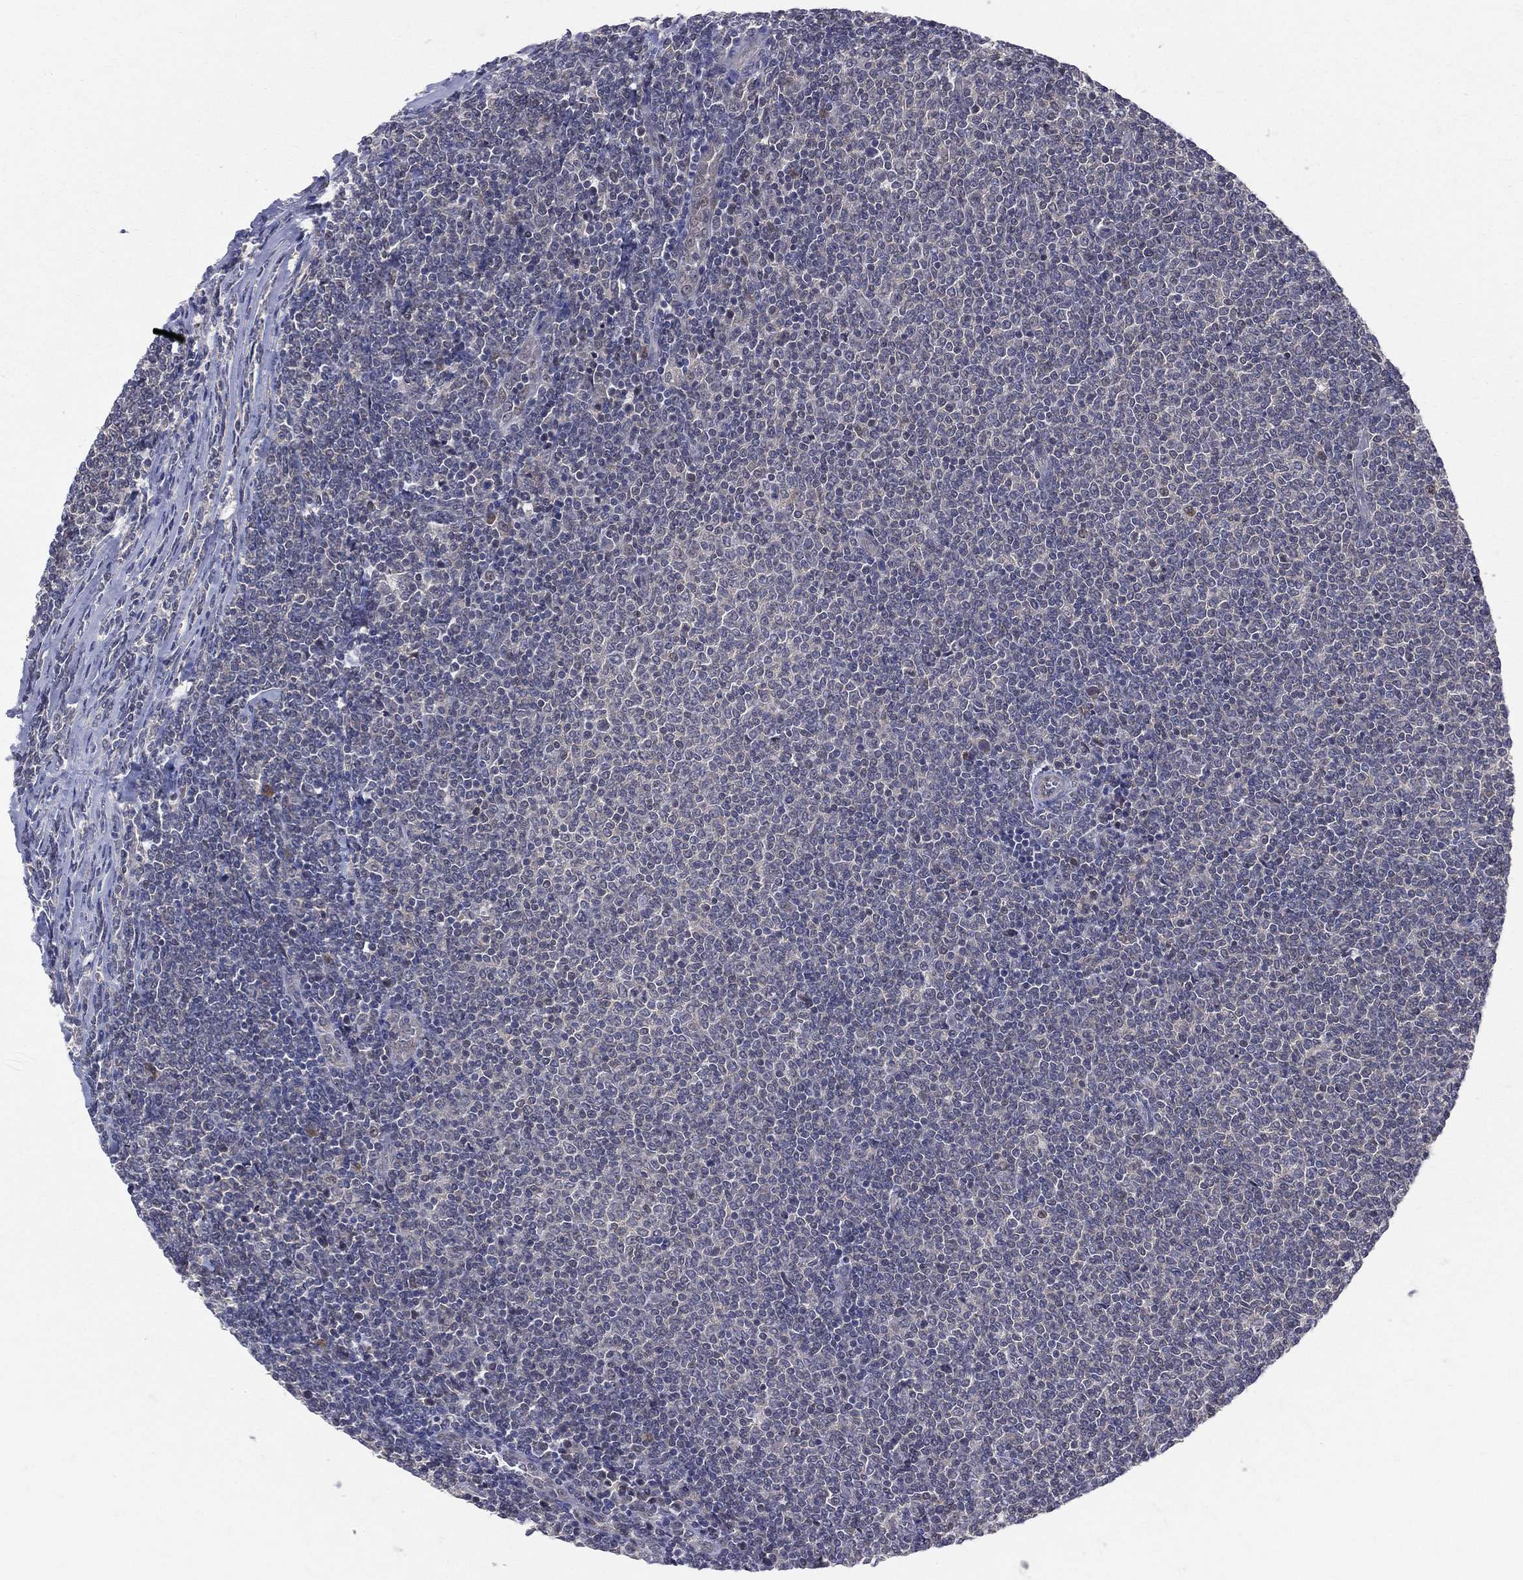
{"staining": {"intensity": "negative", "quantity": "none", "location": "none"}, "tissue": "lymphoma", "cell_type": "Tumor cells", "image_type": "cancer", "snomed": [{"axis": "morphology", "description": "Malignant lymphoma, non-Hodgkin's type, Low grade"}, {"axis": "topography", "description": "Lymph node"}], "caption": "DAB immunohistochemical staining of lymphoma demonstrates no significant positivity in tumor cells. Brightfield microscopy of immunohistochemistry stained with DAB (3,3'-diaminobenzidine) (brown) and hematoxylin (blue), captured at high magnification.", "gene": "DLG4", "patient": {"sex": "male", "age": 52}}